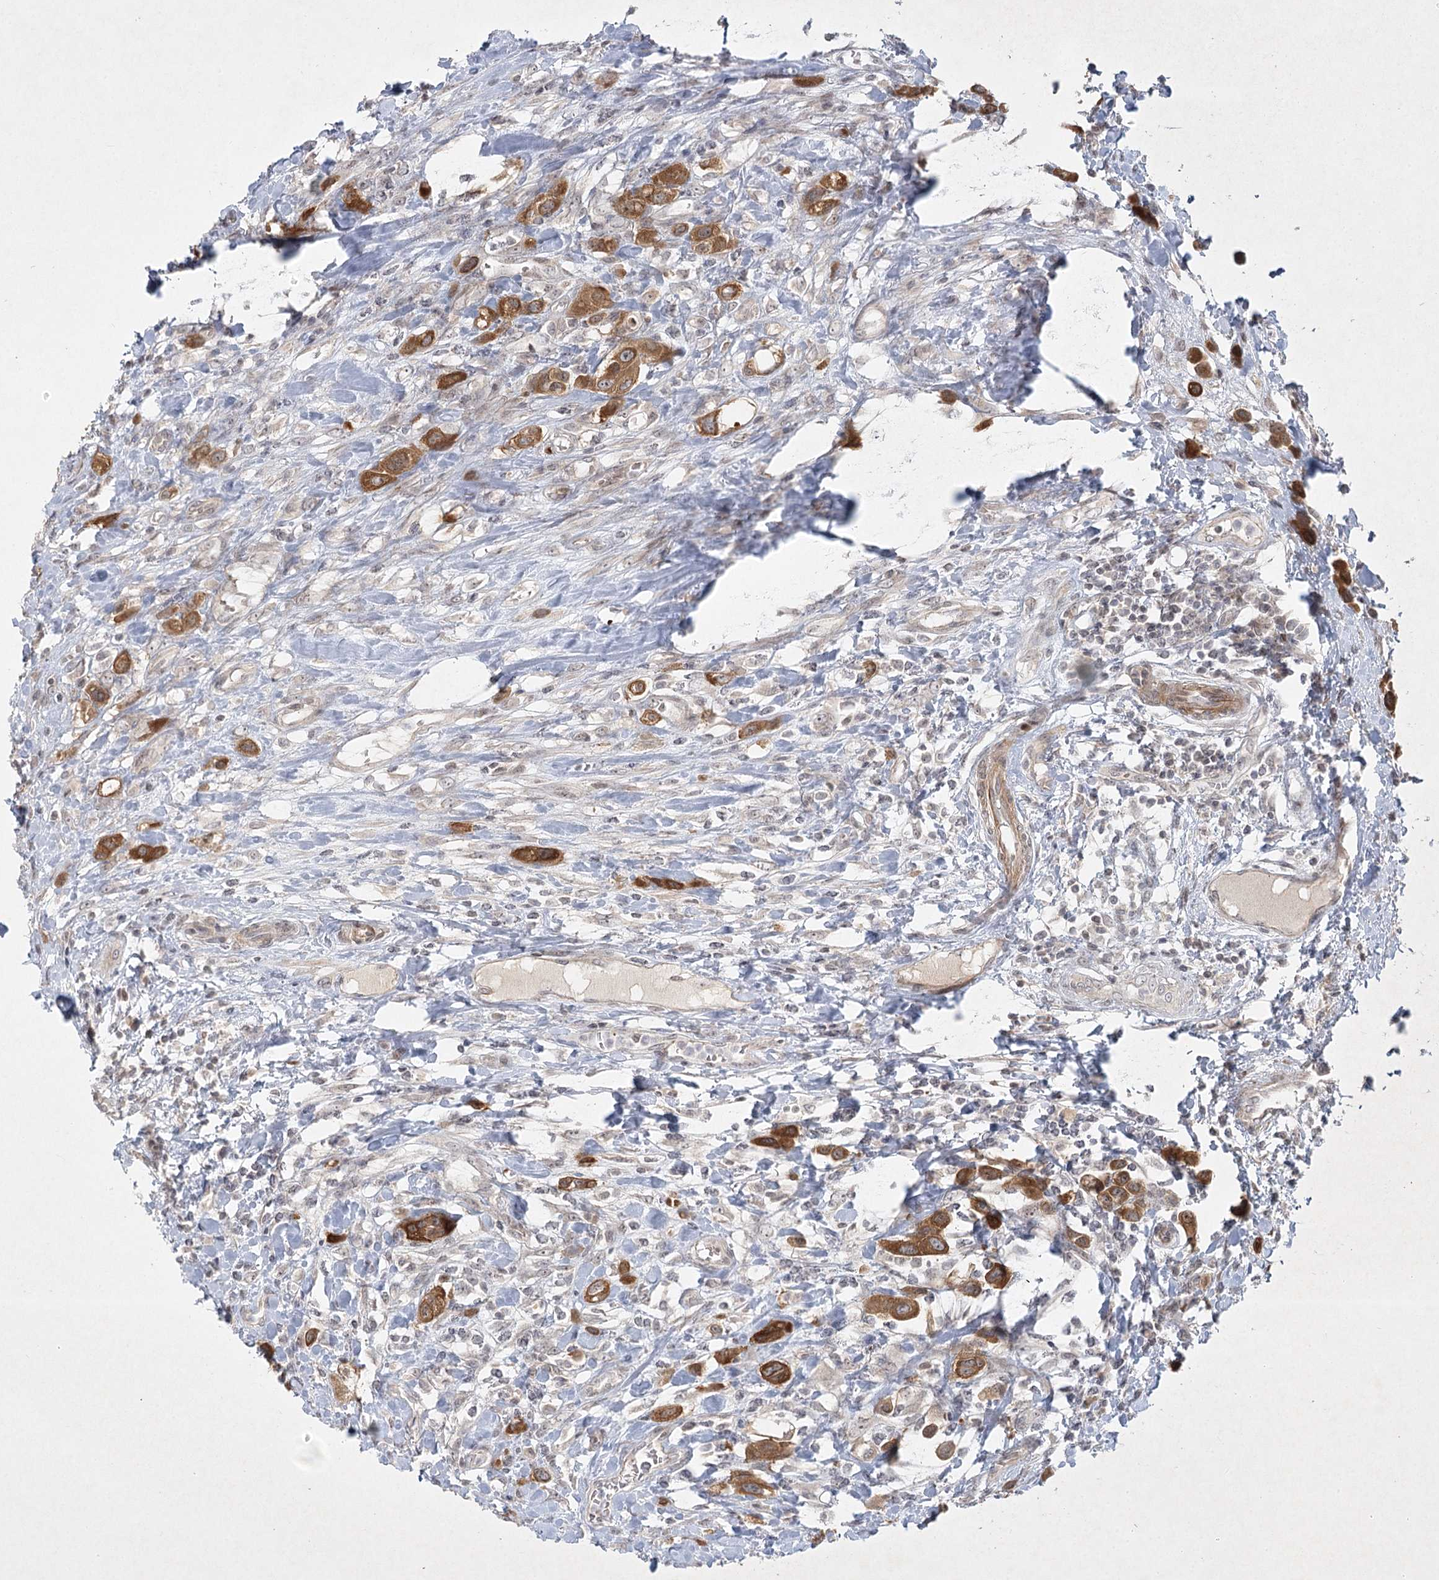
{"staining": {"intensity": "strong", "quantity": ">75%", "location": "cytoplasmic/membranous"}, "tissue": "urothelial cancer", "cell_type": "Tumor cells", "image_type": "cancer", "snomed": [{"axis": "morphology", "description": "Urothelial carcinoma, High grade"}, {"axis": "topography", "description": "Urinary bladder"}], "caption": "A photomicrograph of human urothelial cancer stained for a protein shows strong cytoplasmic/membranous brown staining in tumor cells. The staining was performed using DAB (3,3'-diaminobenzidine), with brown indicating positive protein expression. Nuclei are stained blue with hematoxylin.", "gene": "SH2D3A", "patient": {"sex": "male", "age": 50}}